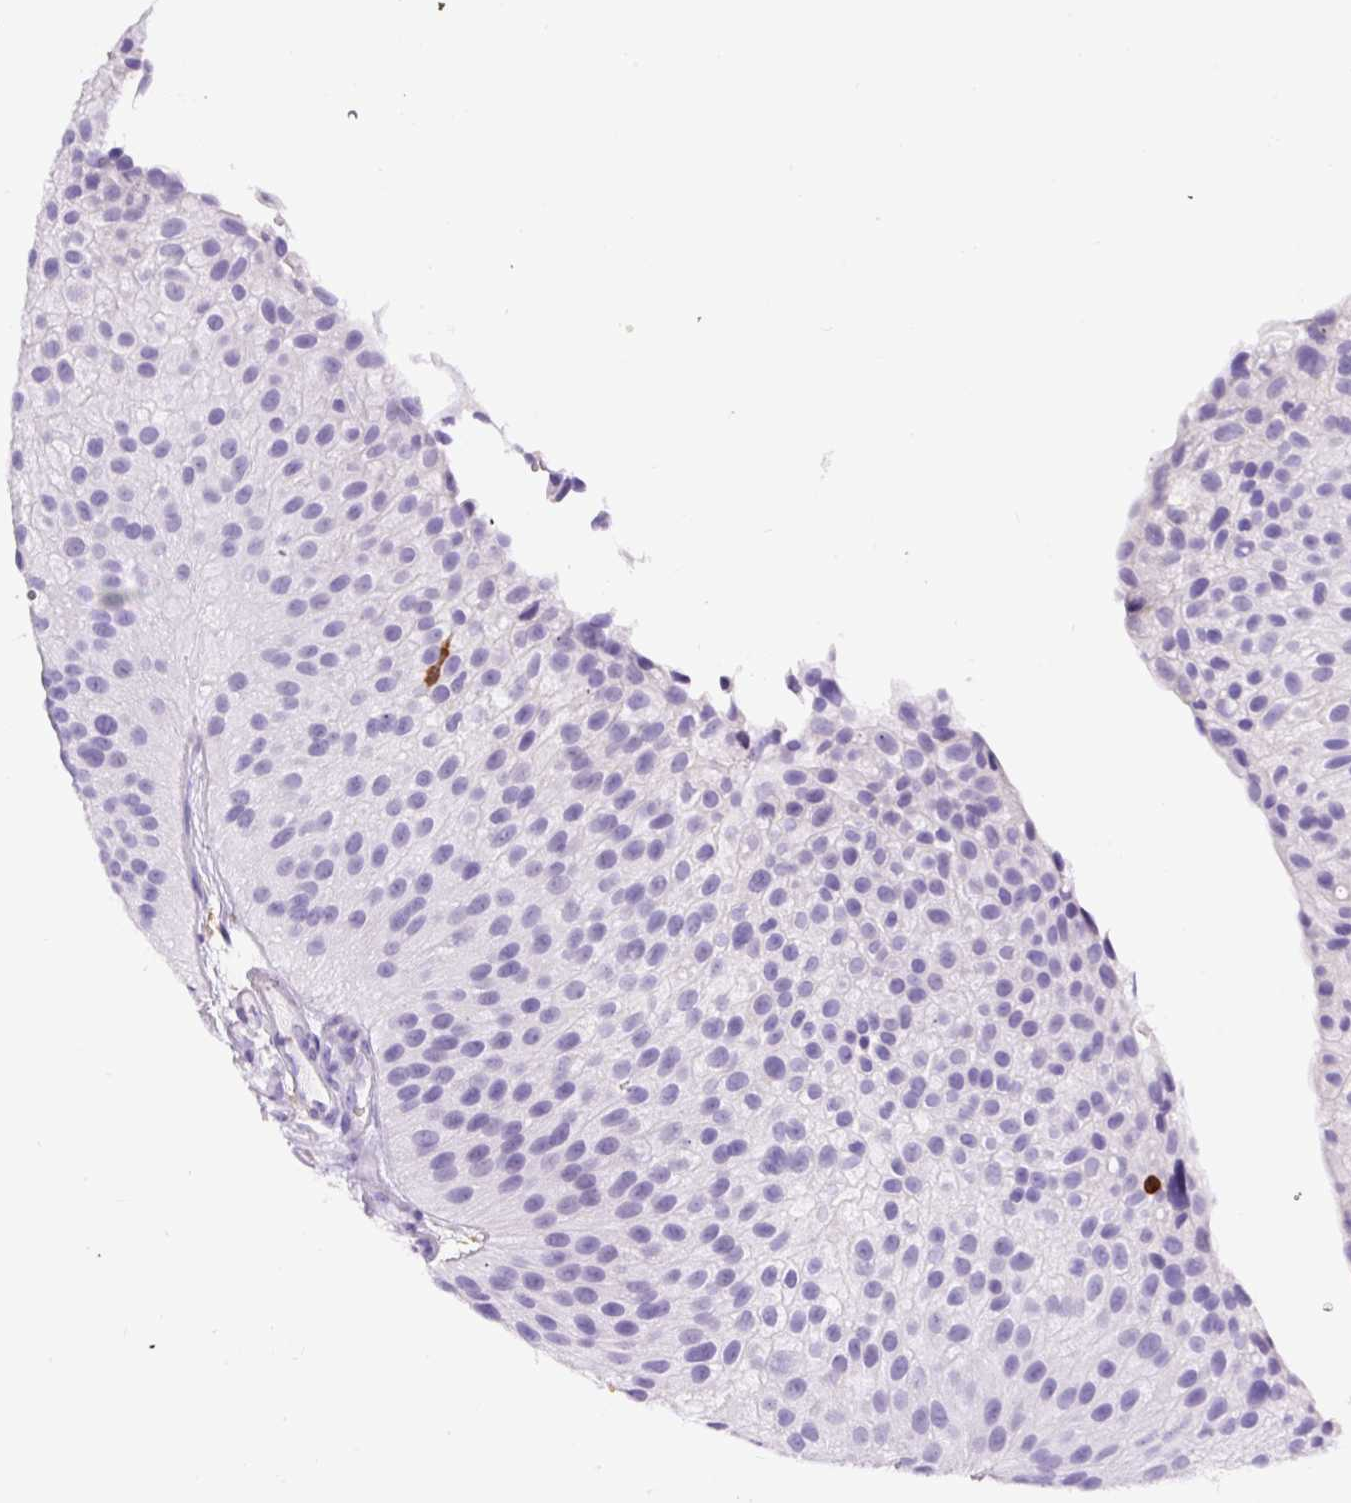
{"staining": {"intensity": "negative", "quantity": "none", "location": "none"}, "tissue": "urothelial cancer", "cell_type": "Tumor cells", "image_type": "cancer", "snomed": [{"axis": "morphology", "description": "Urothelial carcinoma, NOS"}, {"axis": "topography", "description": "Urinary bladder"}], "caption": "High power microscopy photomicrograph of an immunohistochemistry (IHC) micrograph of transitional cell carcinoma, revealing no significant positivity in tumor cells.", "gene": "FAM228B", "patient": {"sex": "male", "age": 87}}